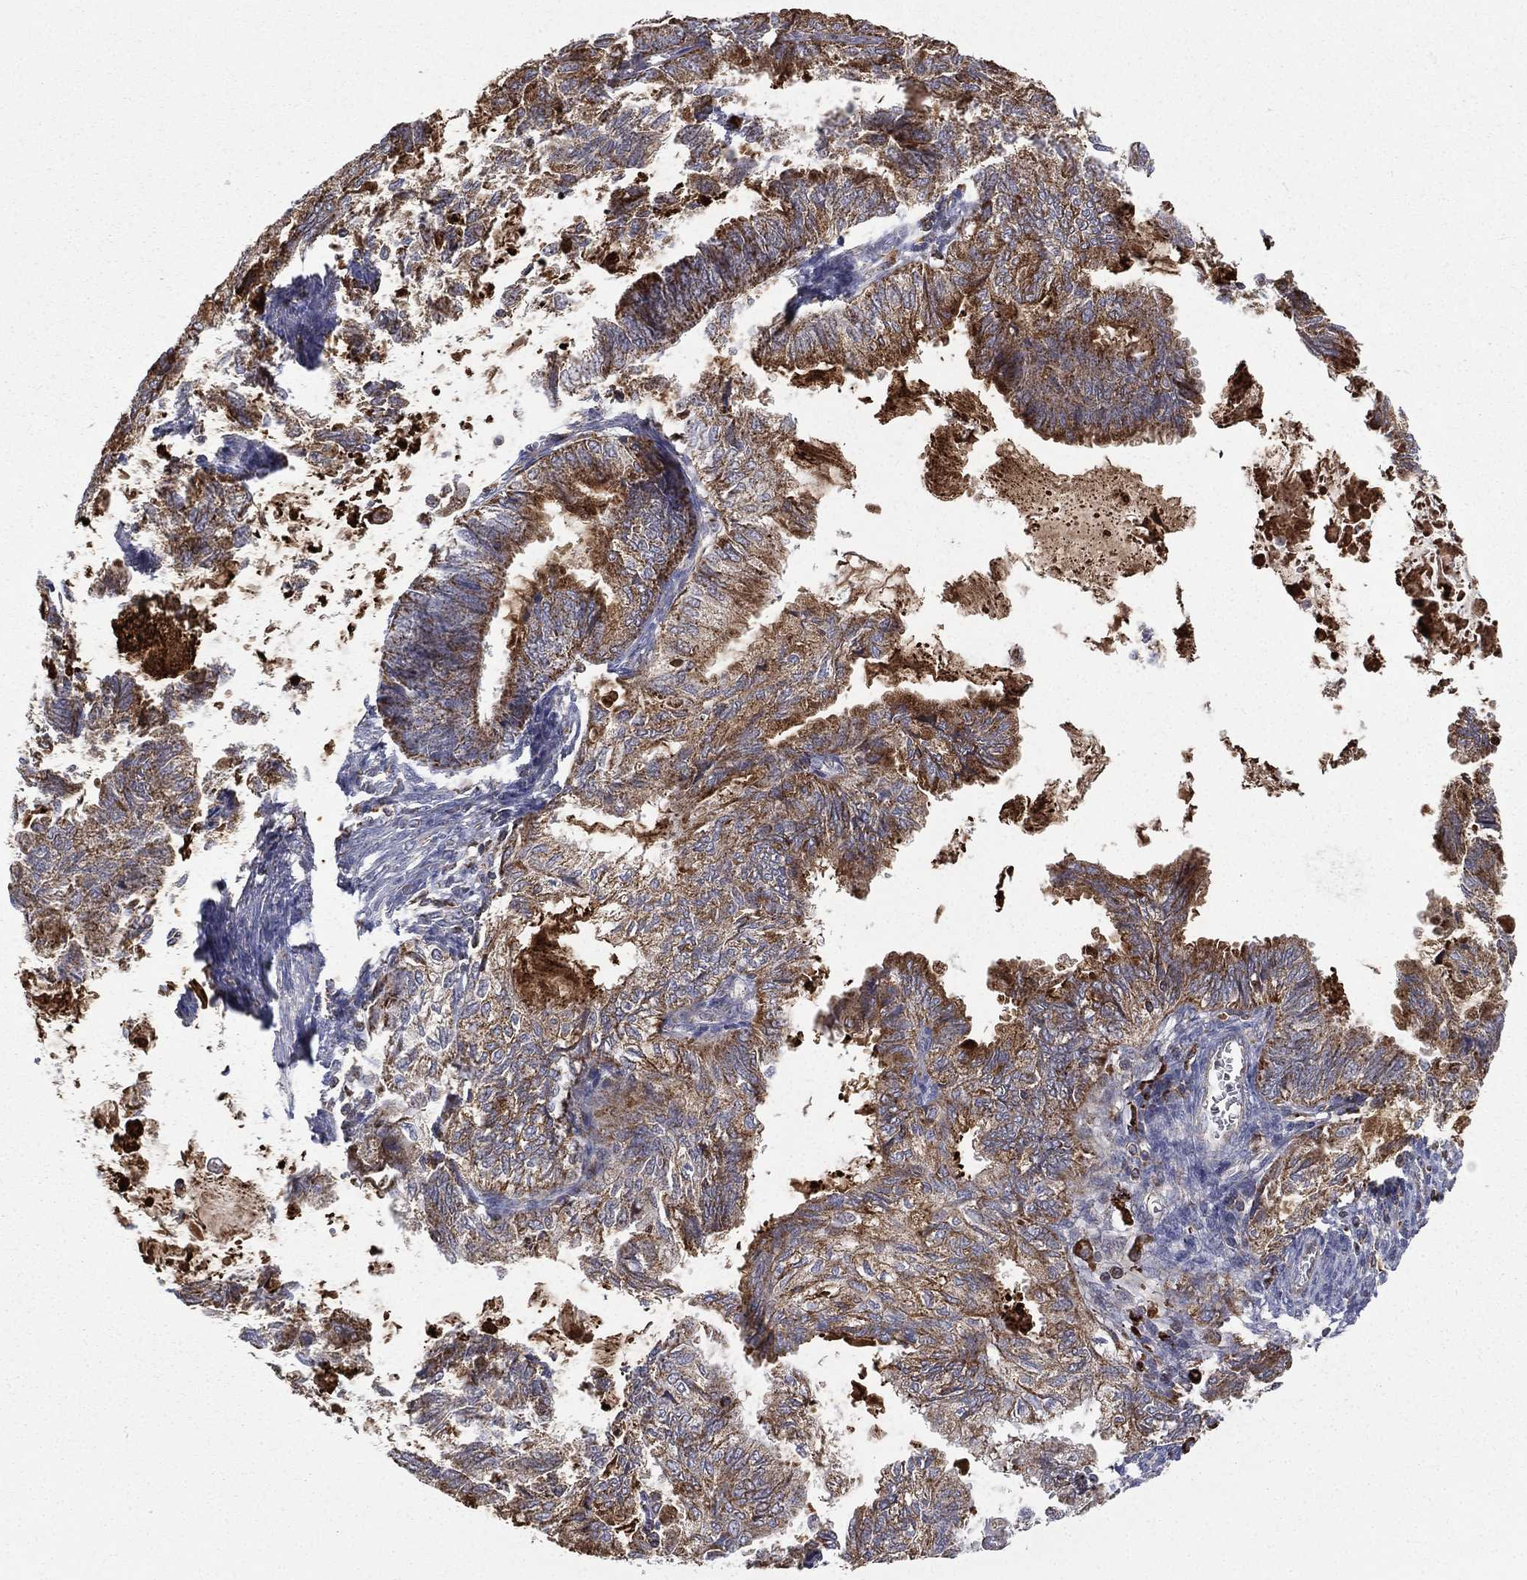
{"staining": {"intensity": "strong", "quantity": "25%-75%", "location": "cytoplasmic/membranous"}, "tissue": "endometrial cancer", "cell_type": "Tumor cells", "image_type": "cancer", "snomed": [{"axis": "morphology", "description": "Adenocarcinoma, NOS"}, {"axis": "topography", "description": "Endometrium"}], "caption": "Approximately 25%-75% of tumor cells in human endometrial adenocarcinoma show strong cytoplasmic/membranous protein expression as visualized by brown immunohistochemical staining.", "gene": "RIN3", "patient": {"sex": "female", "age": 86}}